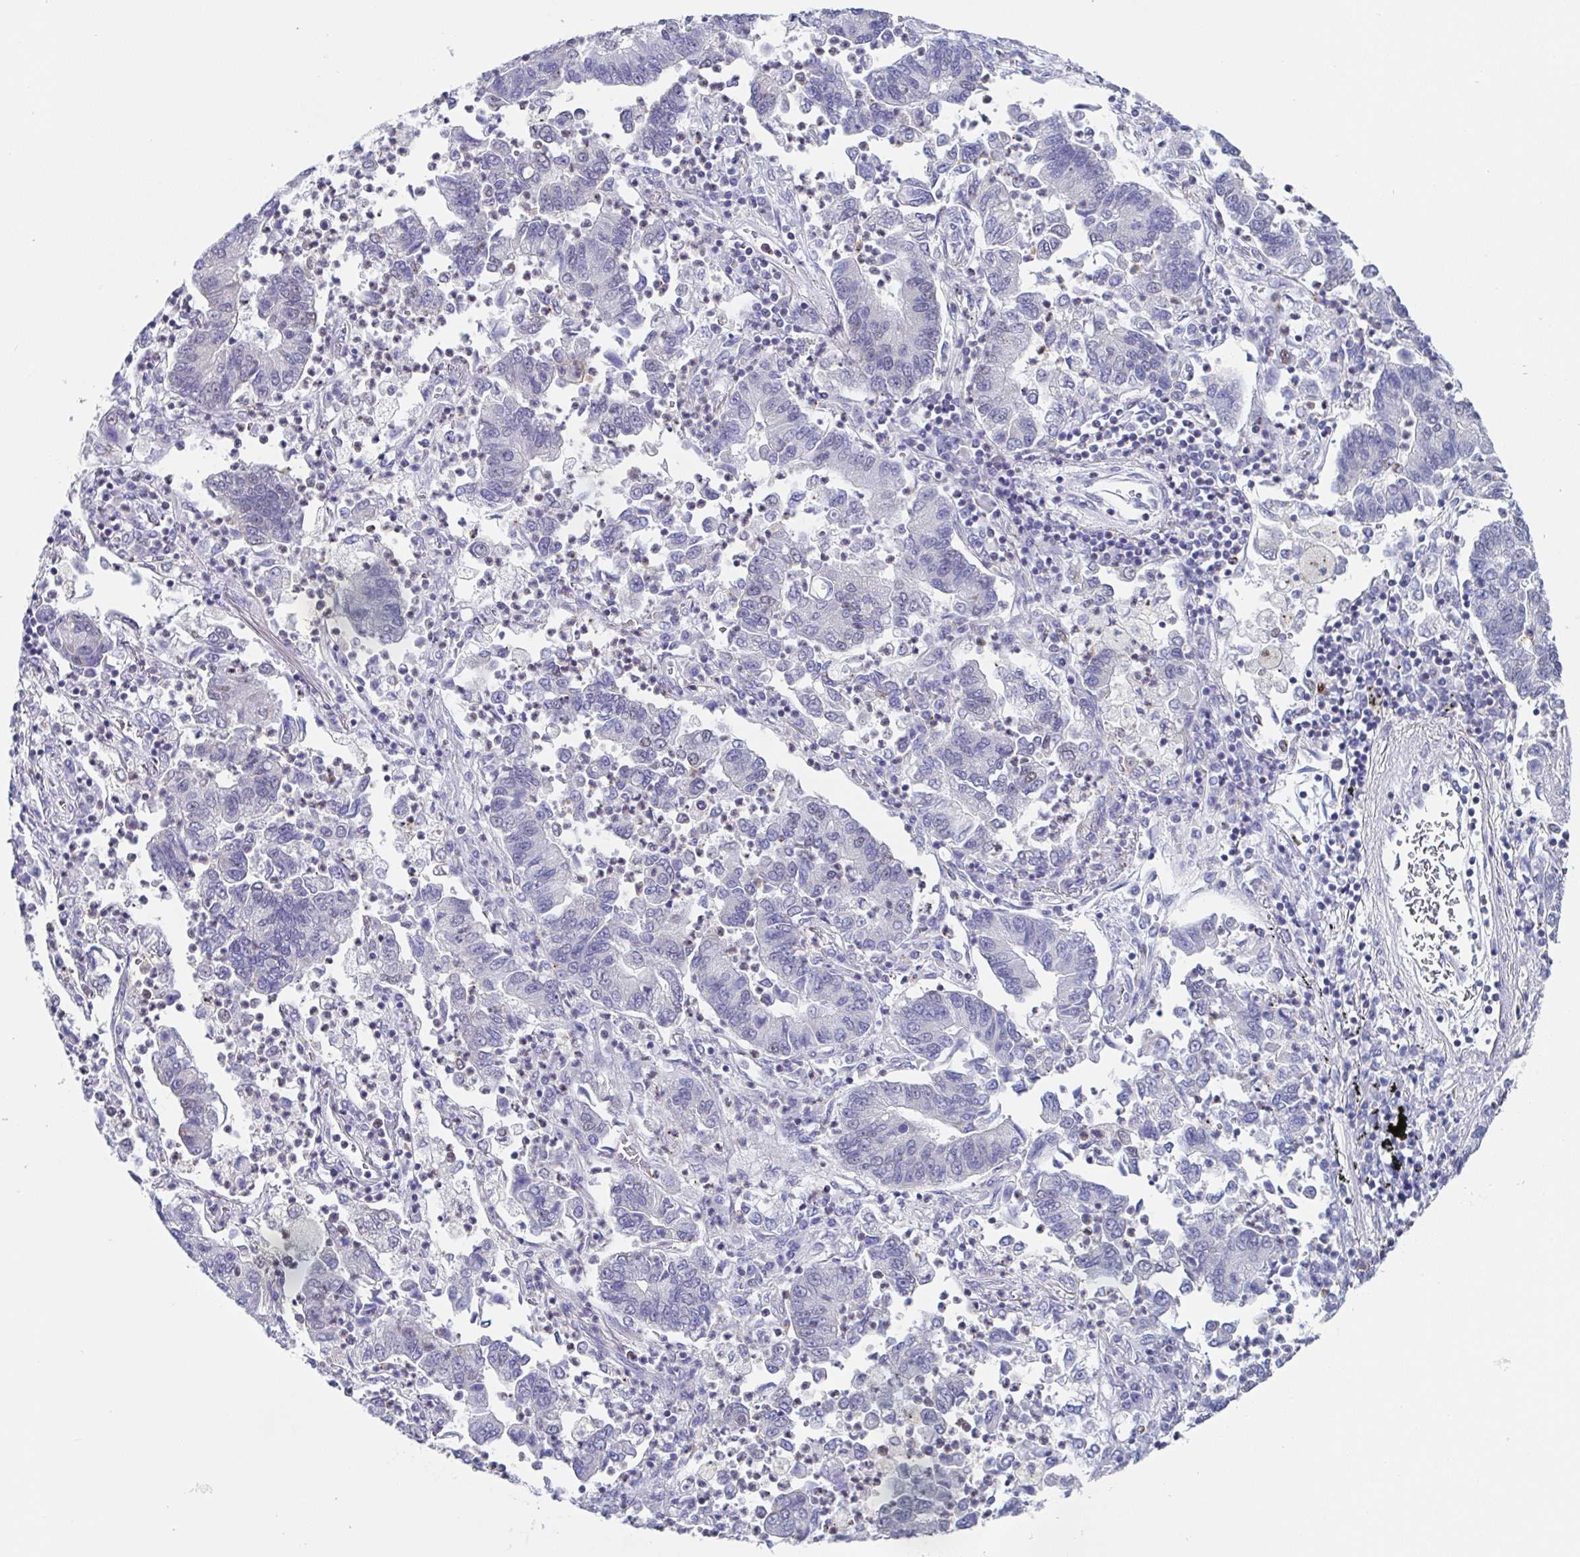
{"staining": {"intensity": "negative", "quantity": "none", "location": "none"}, "tissue": "lung cancer", "cell_type": "Tumor cells", "image_type": "cancer", "snomed": [{"axis": "morphology", "description": "Adenocarcinoma, NOS"}, {"axis": "topography", "description": "Lung"}], "caption": "Lung adenocarcinoma was stained to show a protein in brown. There is no significant expression in tumor cells.", "gene": "PBOV1", "patient": {"sex": "female", "age": 57}}